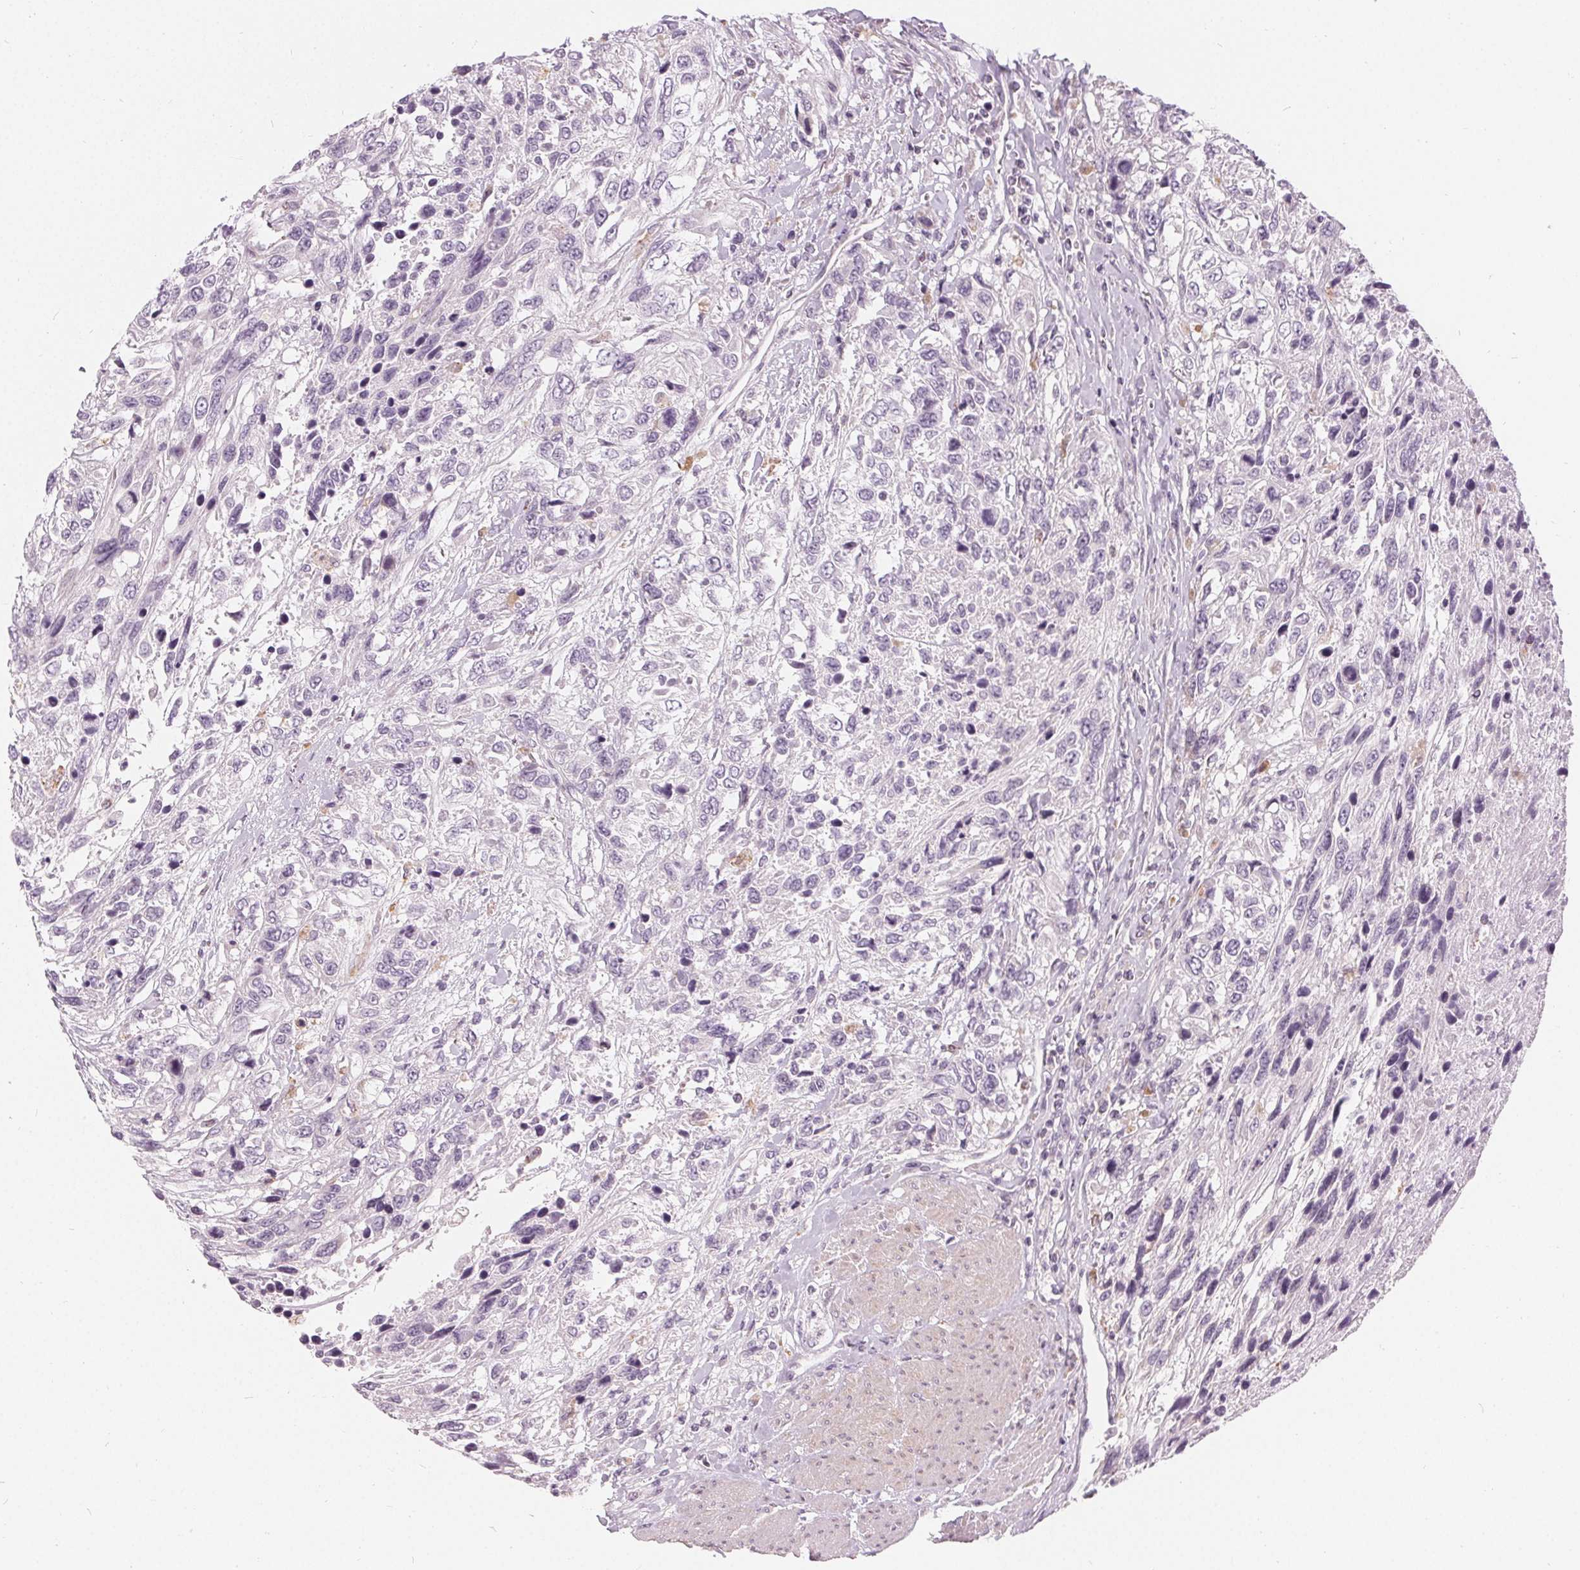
{"staining": {"intensity": "negative", "quantity": "none", "location": "none"}, "tissue": "urothelial cancer", "cell_type": "Tumor cells", "image_type": "cancer", "snomed": [{"axis": "morphology", "description": "Urothelial carcinoma, High grade"}, {"axis": "topography", "description": "Urinary bladder"}], "caption": "Urothelial carcinoma (high-grade) was stained to show a protein in brown. There is no significant staining in tumor cells.", "gene": "HOPX", "patient": {"sex": "female", "age": 70}}